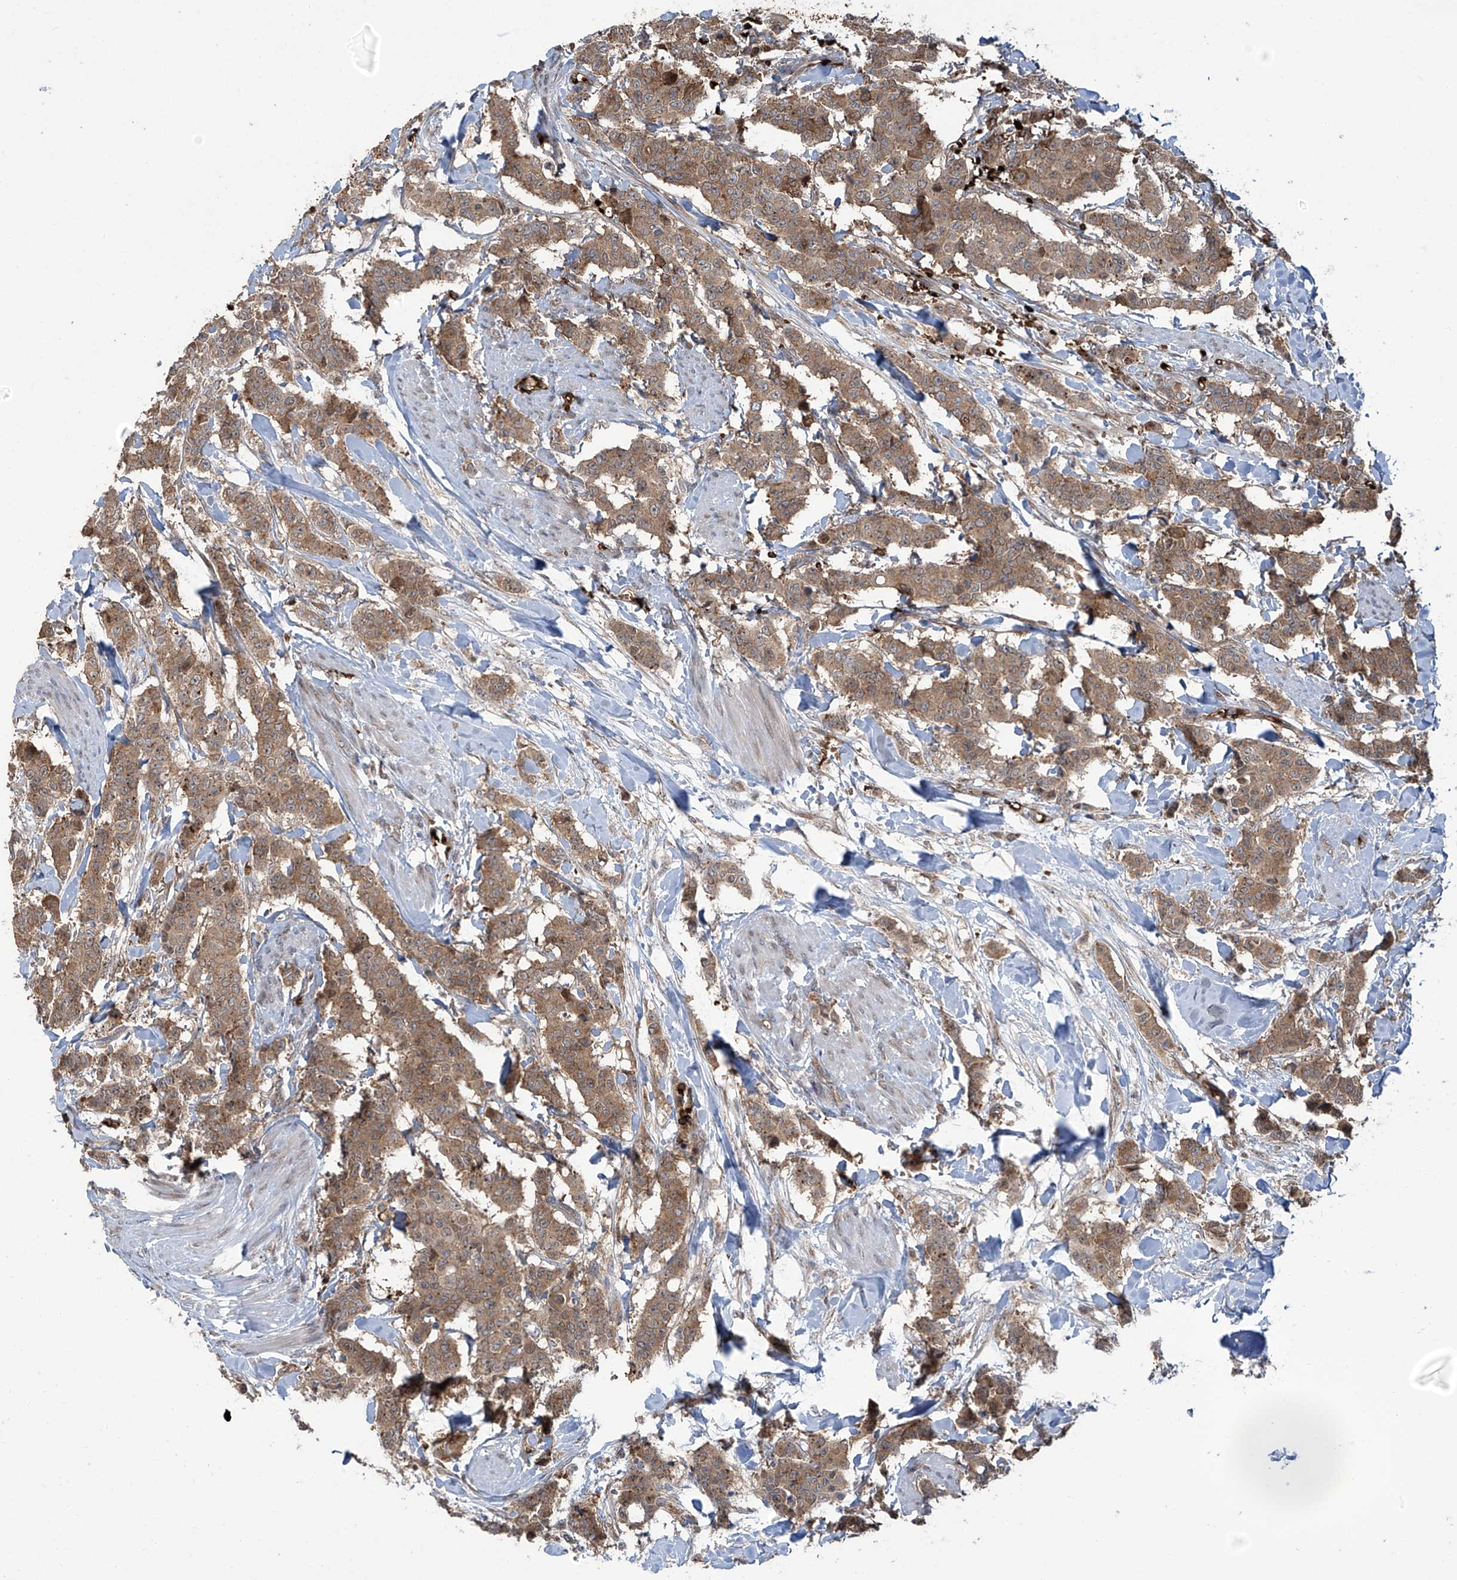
{"staining": {"intensity": "moderate", "quantity": ">75%", "location": "cytoplasmic/membranous"}, "tissue": "breast cancer", "cell_type": "Tumor cells", "image_type": "cancer", "snomed": [{"axis": "morphology", "description": "Duct carcinoma"}, {"axis": "topography", "description": "Breast"}], "caption": "Tumor cells demonstrate medium levels of moderate cytoplasmic/membranous staining in approximately >75% of cells in invasive ductal carcinoma (breast).", "gene": "ZDHHC9", "patient": {"sex": "female", "age": 40}}